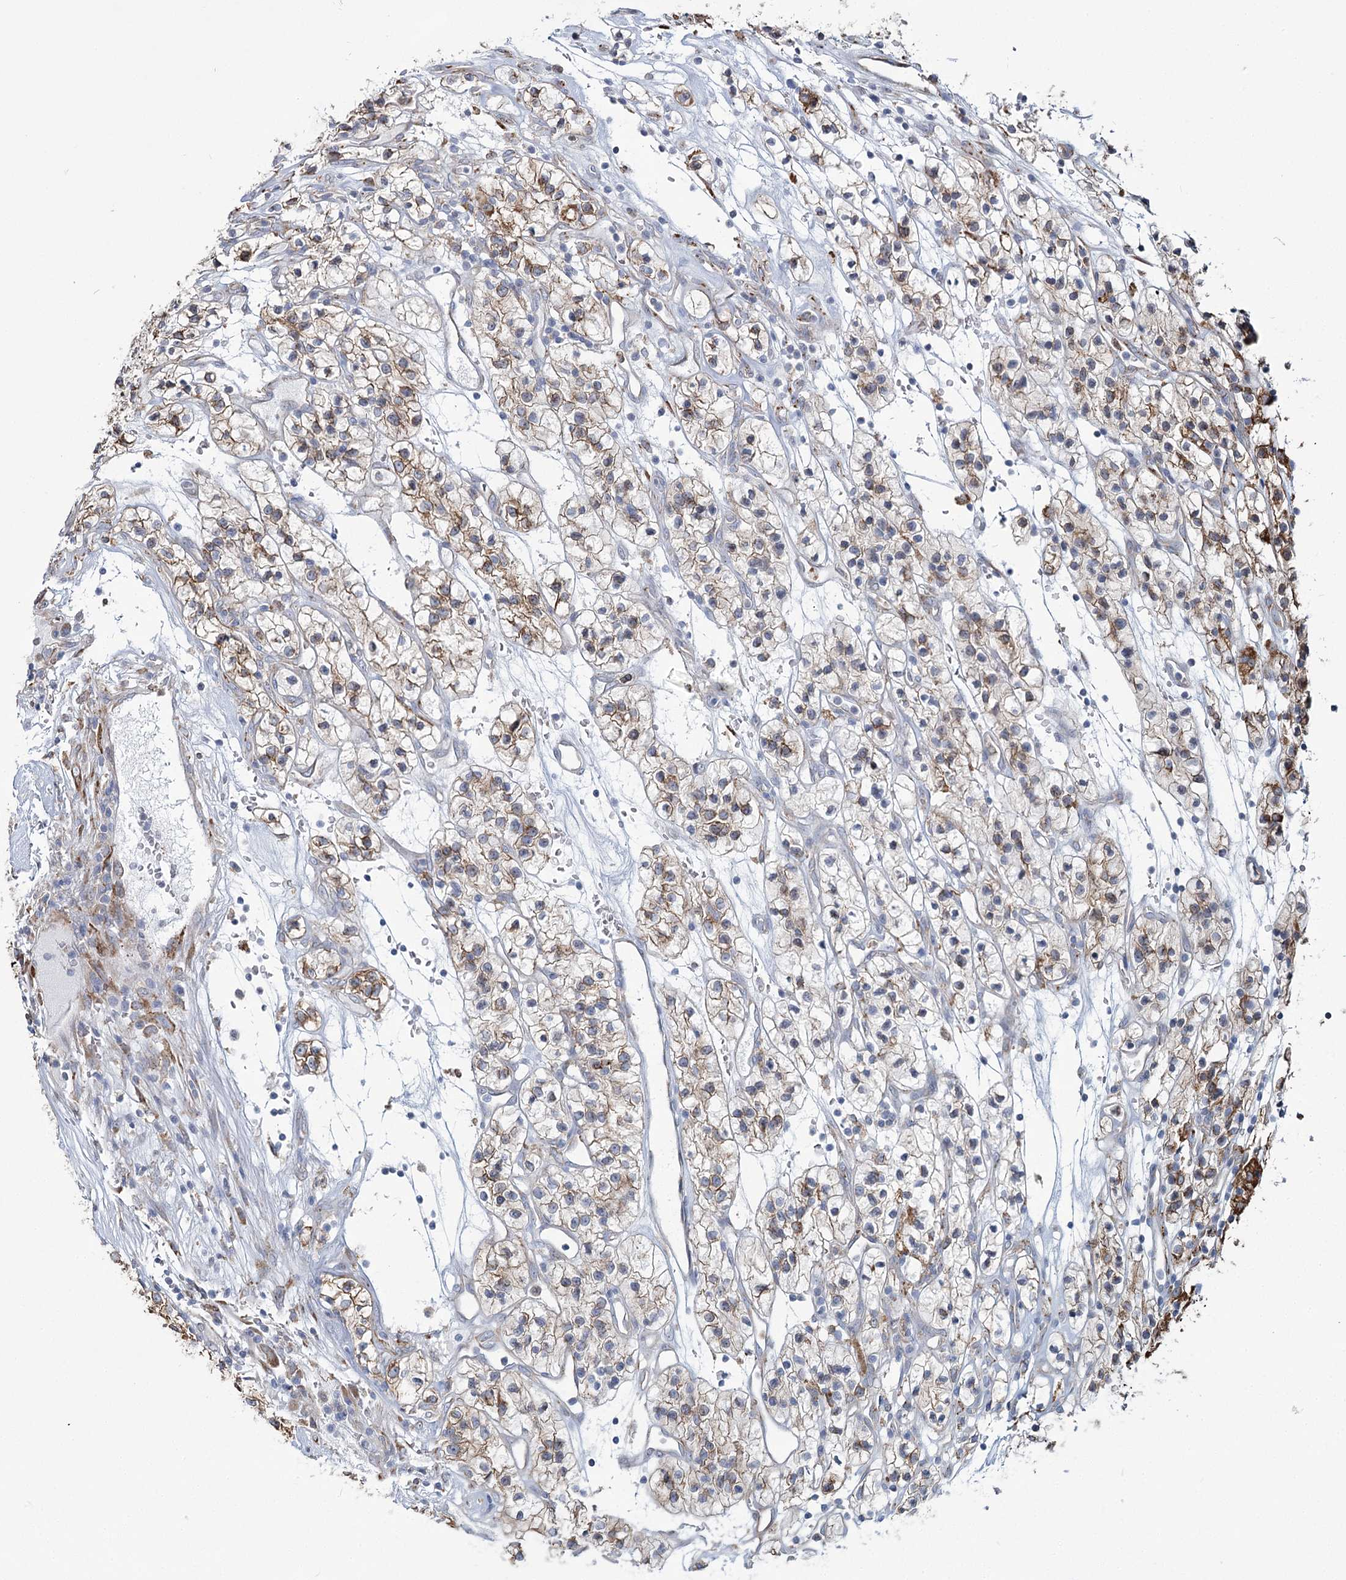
{"staining": {"intensity": "weak", "quantity": "25%-75%", "location": "cytoplasmic/membranous"}, "tissue": "renal cancer", "cell_type": "Tumor cells", "image_type": "cancer", "snomed": [{"axis": "morphology", "description": "Adenocarcinoma, NOS"}, {"axis": "topography", "description": "Kidney"}], "caption": "Brown immunohistochemical staining in human adenocarcinoma (renal) demonstrates weak cytoplasmic/membranous expression in approximately 25%-75% of tumor cells. (DAB (3,3'-diaminobenzidine) IHC, brown staining for protein, blue staining for nuclei).", "gene": "ZCCHC9", "patient": {"sex": "female", "age": 57}}